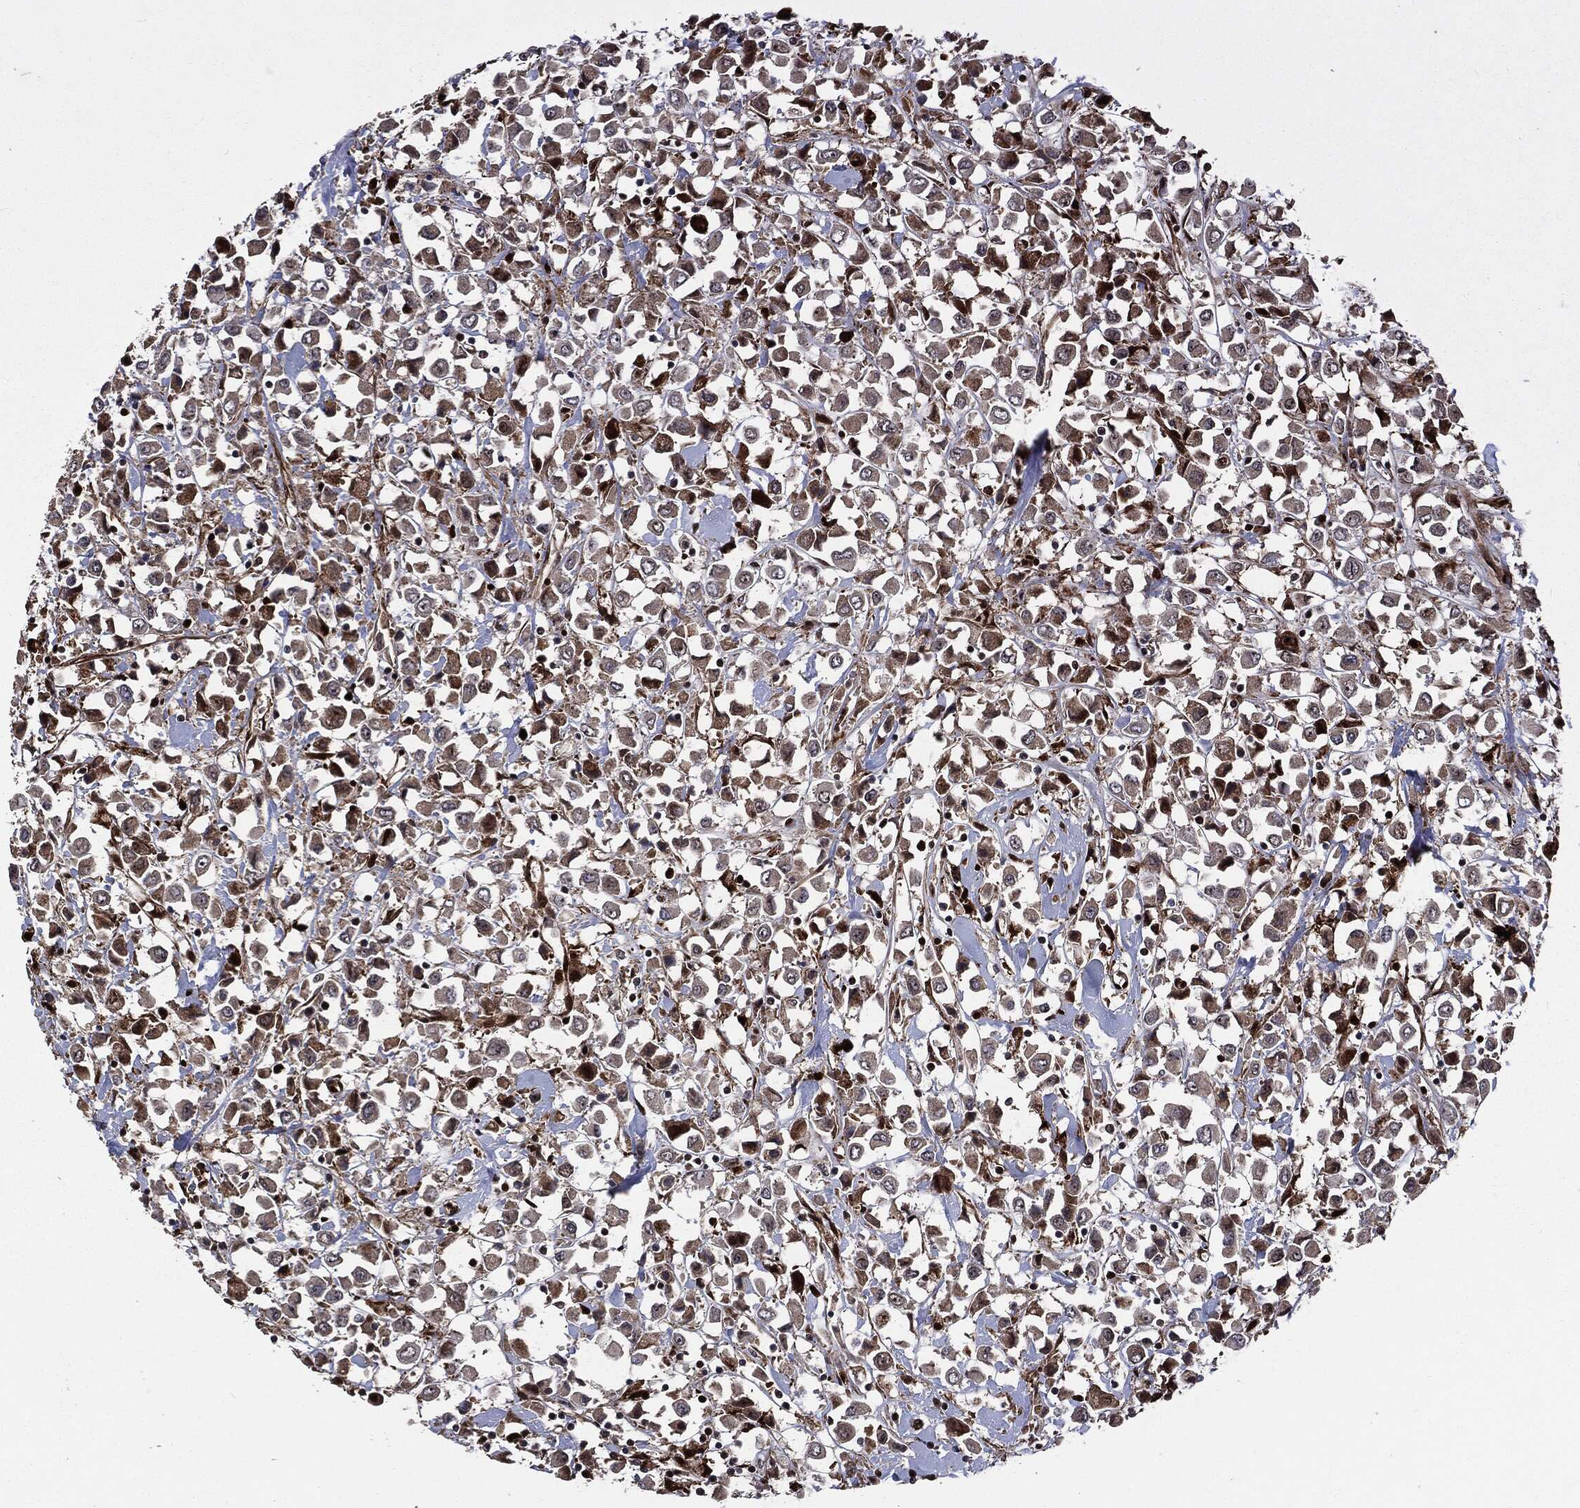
{"staining": {"intensity": "strong", "quantity": "25%-75%", "location": "cytoplasmic/membranous,nuclear"}, "tissue": "breast cancer", "cell_type": "Tumor cells", "image_type": "cancer", "snomed": [{"axis": "morphology", "description": "Duct carcinoma"}, {"axis": "topography", "description": "Breast"}], "caption": "The immunohistochemical stain highlights strong cytoplasmic/membranous and nuclear expression in tumor cells of breast cancer (intraductal carcinoma) tissue. Immunohistochemistry (ihc) stains the protein of interest in brown and the nuclei are stained blue.", "gene": "SMAD4", "patient": {"sex": "female", "age": 61}}